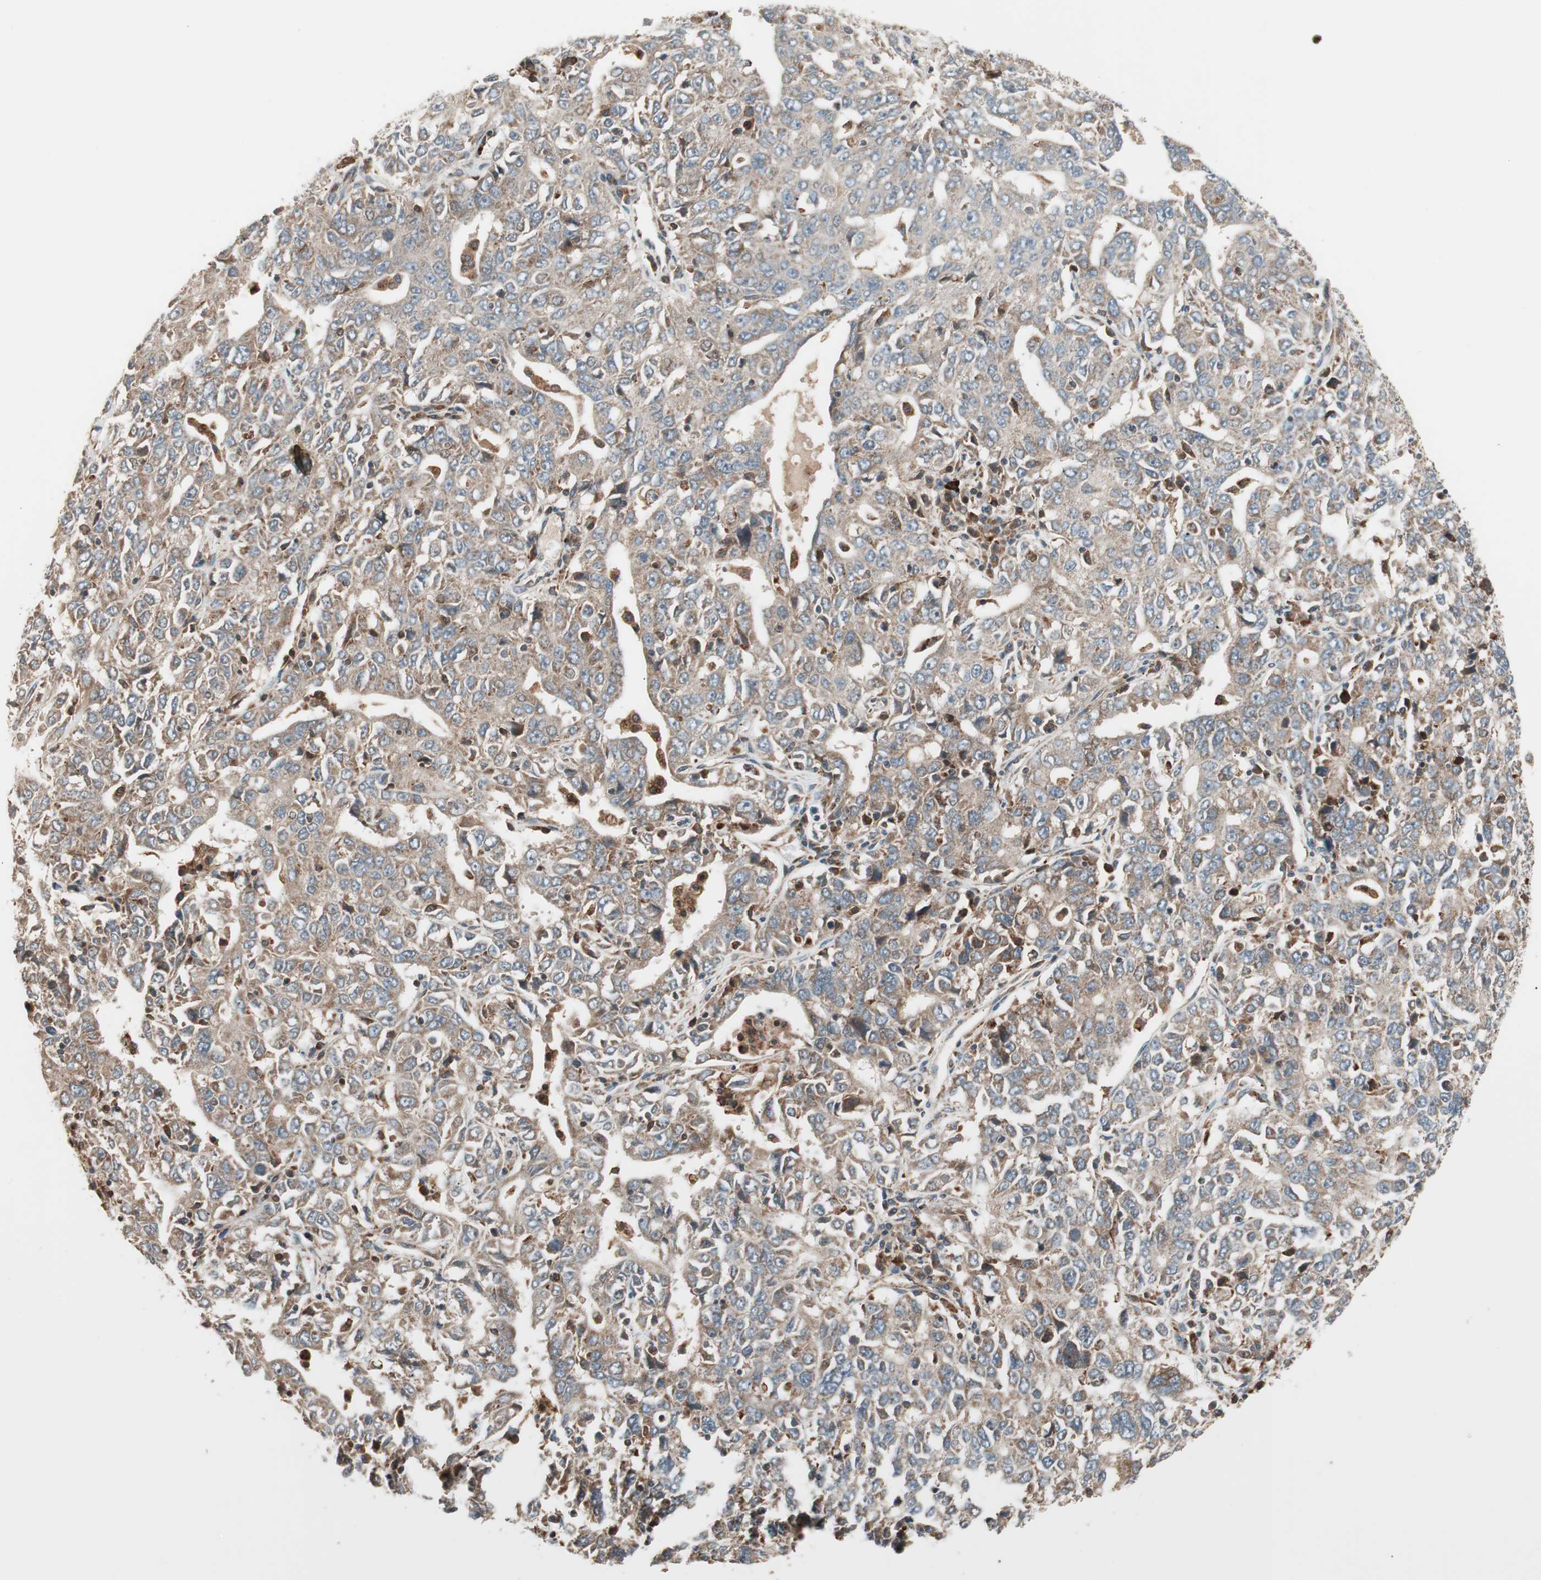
{"staining": {"intensity": "weak", "quantity": ">75%", "location": "cytoplasmic/membranous"}, "tissue": "ovarian cancer", "cell_type": "Tumor cells", "image_type": "cancer", "snomed": [{"axis": "morphology", "description": "Carcinoma, endometroid"}, {"axis": "topography", "description": "Ovary"}], "caption": "An image of endometroid carcinoma (ovarian) stained for a protein displays weak cytoplasmic/membranous brown staining in tumor cells.", "gene": "SFRP1", "patient": {"sex": "female", "age": 62}}